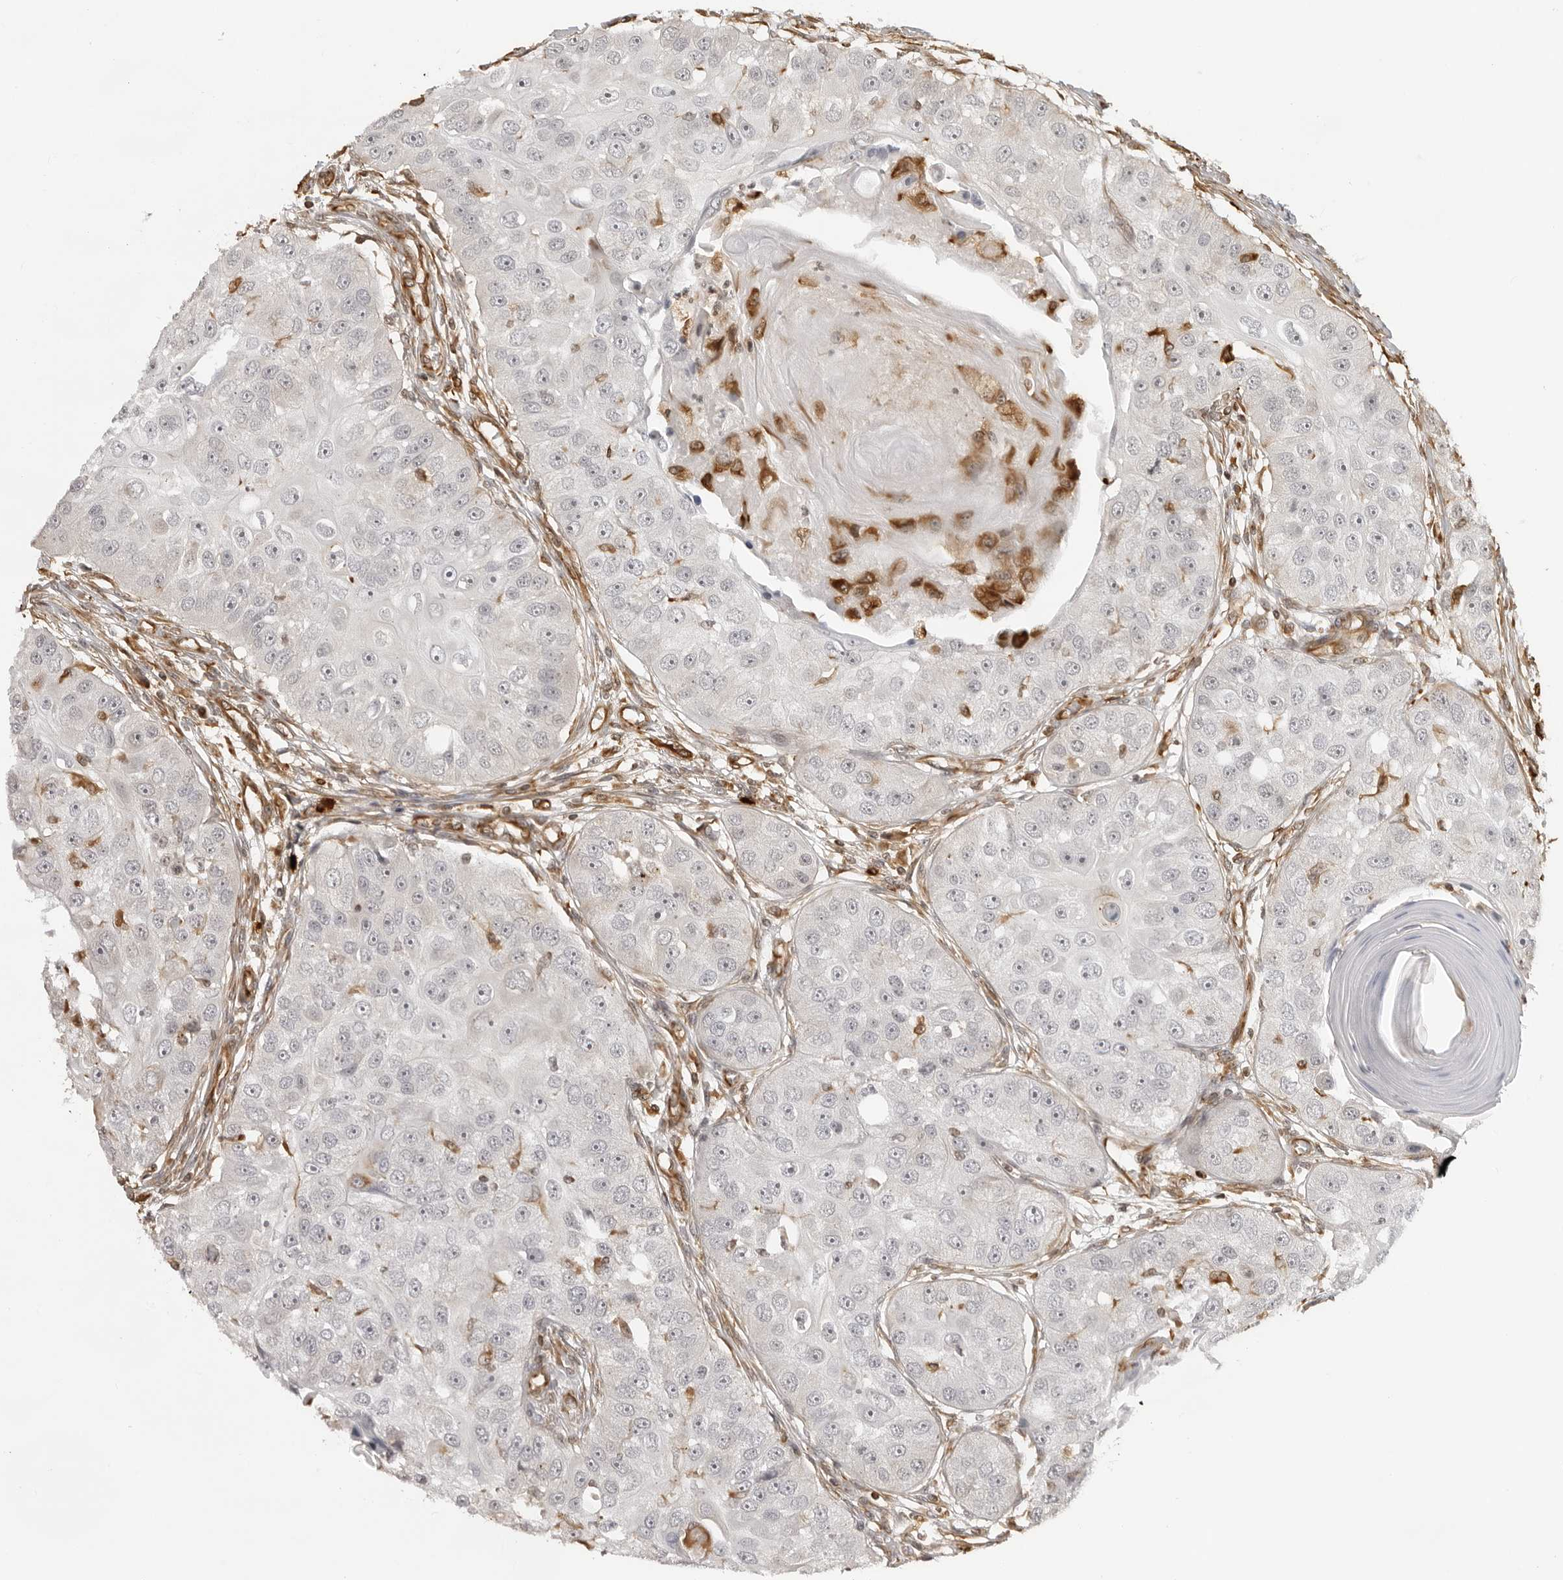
{"staining": {"intensity": "negative", "quantity": "none", "location": "none"}, "tissue": "head and neck cancer", "cell_type": "Tumor cells", "image_type": "cancer", "snomed": [{"axis": "morphology", "description": "Normal tissue, NOS"}, {"axis": "morphology", "description": "Squamous cell carcinoma, NOS"}, {"axis": "topography", "description": "Skeletal muscle"}, {"axis": "topography", "description": "Head-Neck"}], "caption": "Micrograph shows no significant protein expression in tumor cells of head and neck squamous cell carcinoma.", "gene": "DYNLT5", "patient": {"sex": "male", "age": 51}}